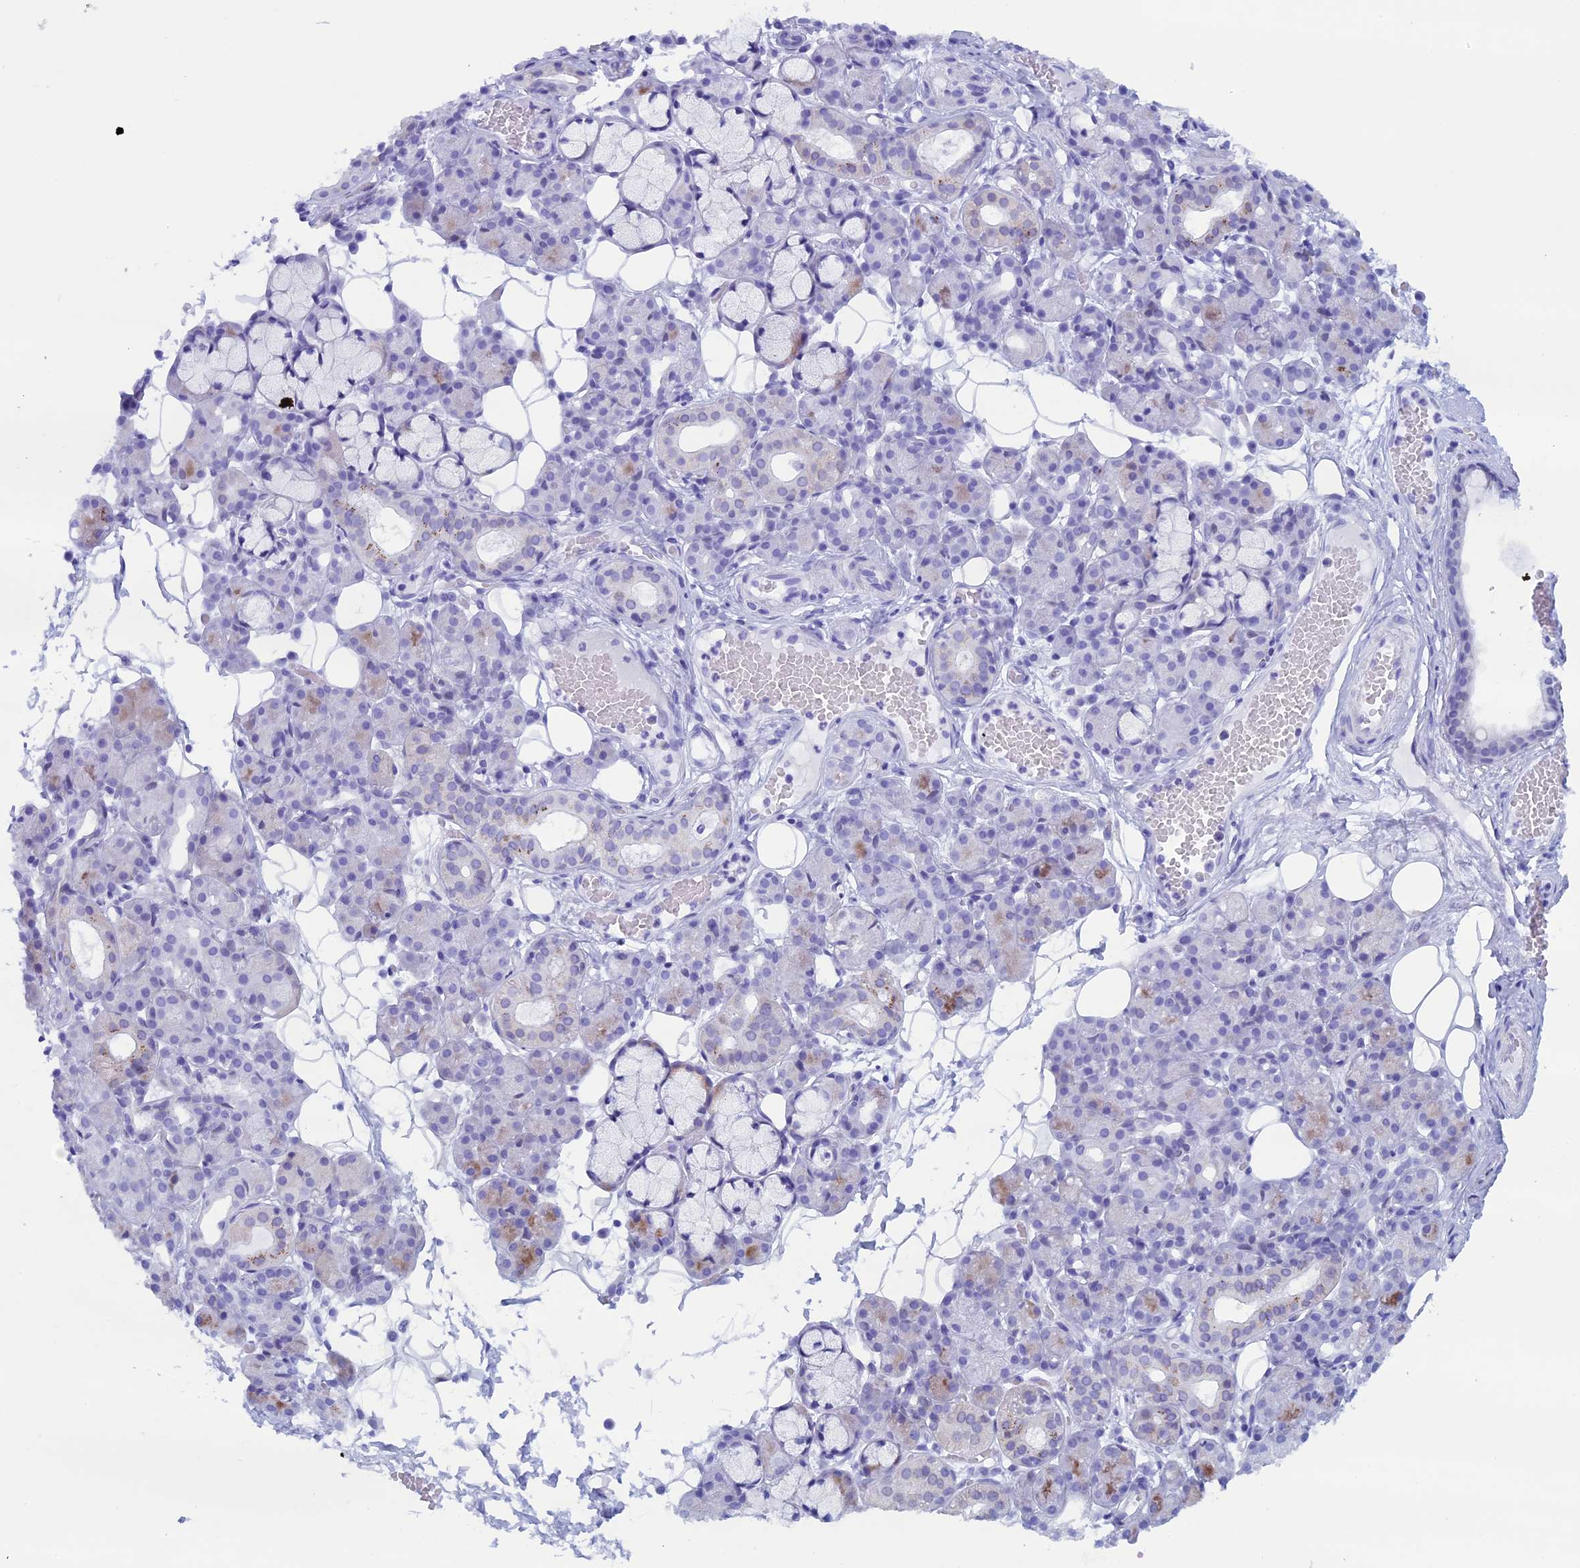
{"staining": {"intensity": "weak", "quantity": "<25%", "location": "cytoplasmic/membranous"}, "tissue": "salivary gland", "cell_type": "Glandular cells", "image_type": "normal", "snomed": [{"axis": "morphology", "description": "Normal tissue, NOS"}, {"axis": "topography", "description": "Salivary gland"}], "caption": "Immunohistochemical staining of benign human salivary gland shows no significant positivity in glandular cells. The staining was performed using DAB to visualize the protein expression in brown, while the nuclei were stained in blue with hematoxylin (Magnification: 20x).", "gene": "FAM169A", "patient": {"sex": "male", "age": 63}}